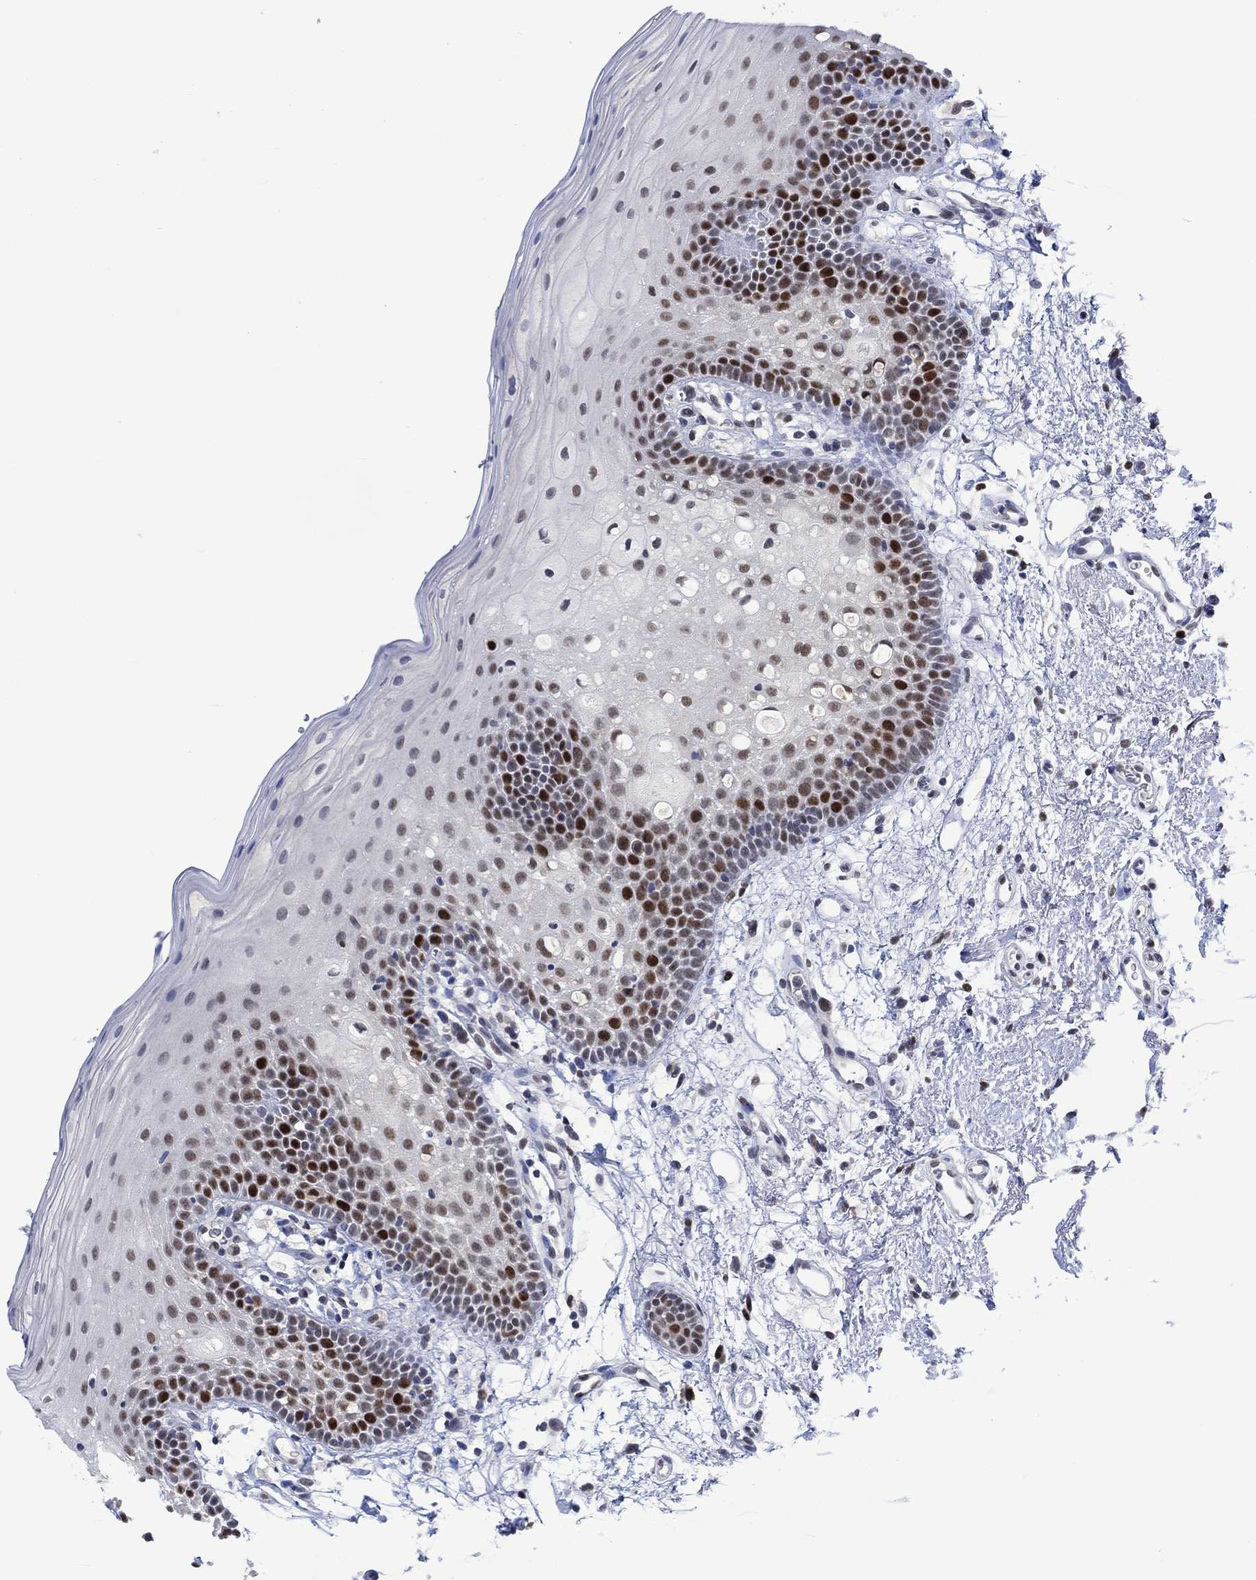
{"staining": {"intensity": "moderate", "quantity": "25%-75%", "location": "nuclear"}, "tissue": "oral mucosa", "cell_type": "Squamous epithelial cells", "image_type": "normal", "snomed": [{"axis": "morphology", "description": "Normal tissue, NOS"}, {"axis": "topography", "description": "Oral tissue"}, {"axis": "topography", "description": "Tounge, NOS"}], "caption": "Brown immunohistochemical staining in benign human oral mucosa reveals moderate nuclear staining in about 25%-75% of squamous epithelial cells. (Brightfield microscopy of DAB IHC at high magnification).", "gene": "RAD54L2", "patient": {"sex": "female", "age": 83}}